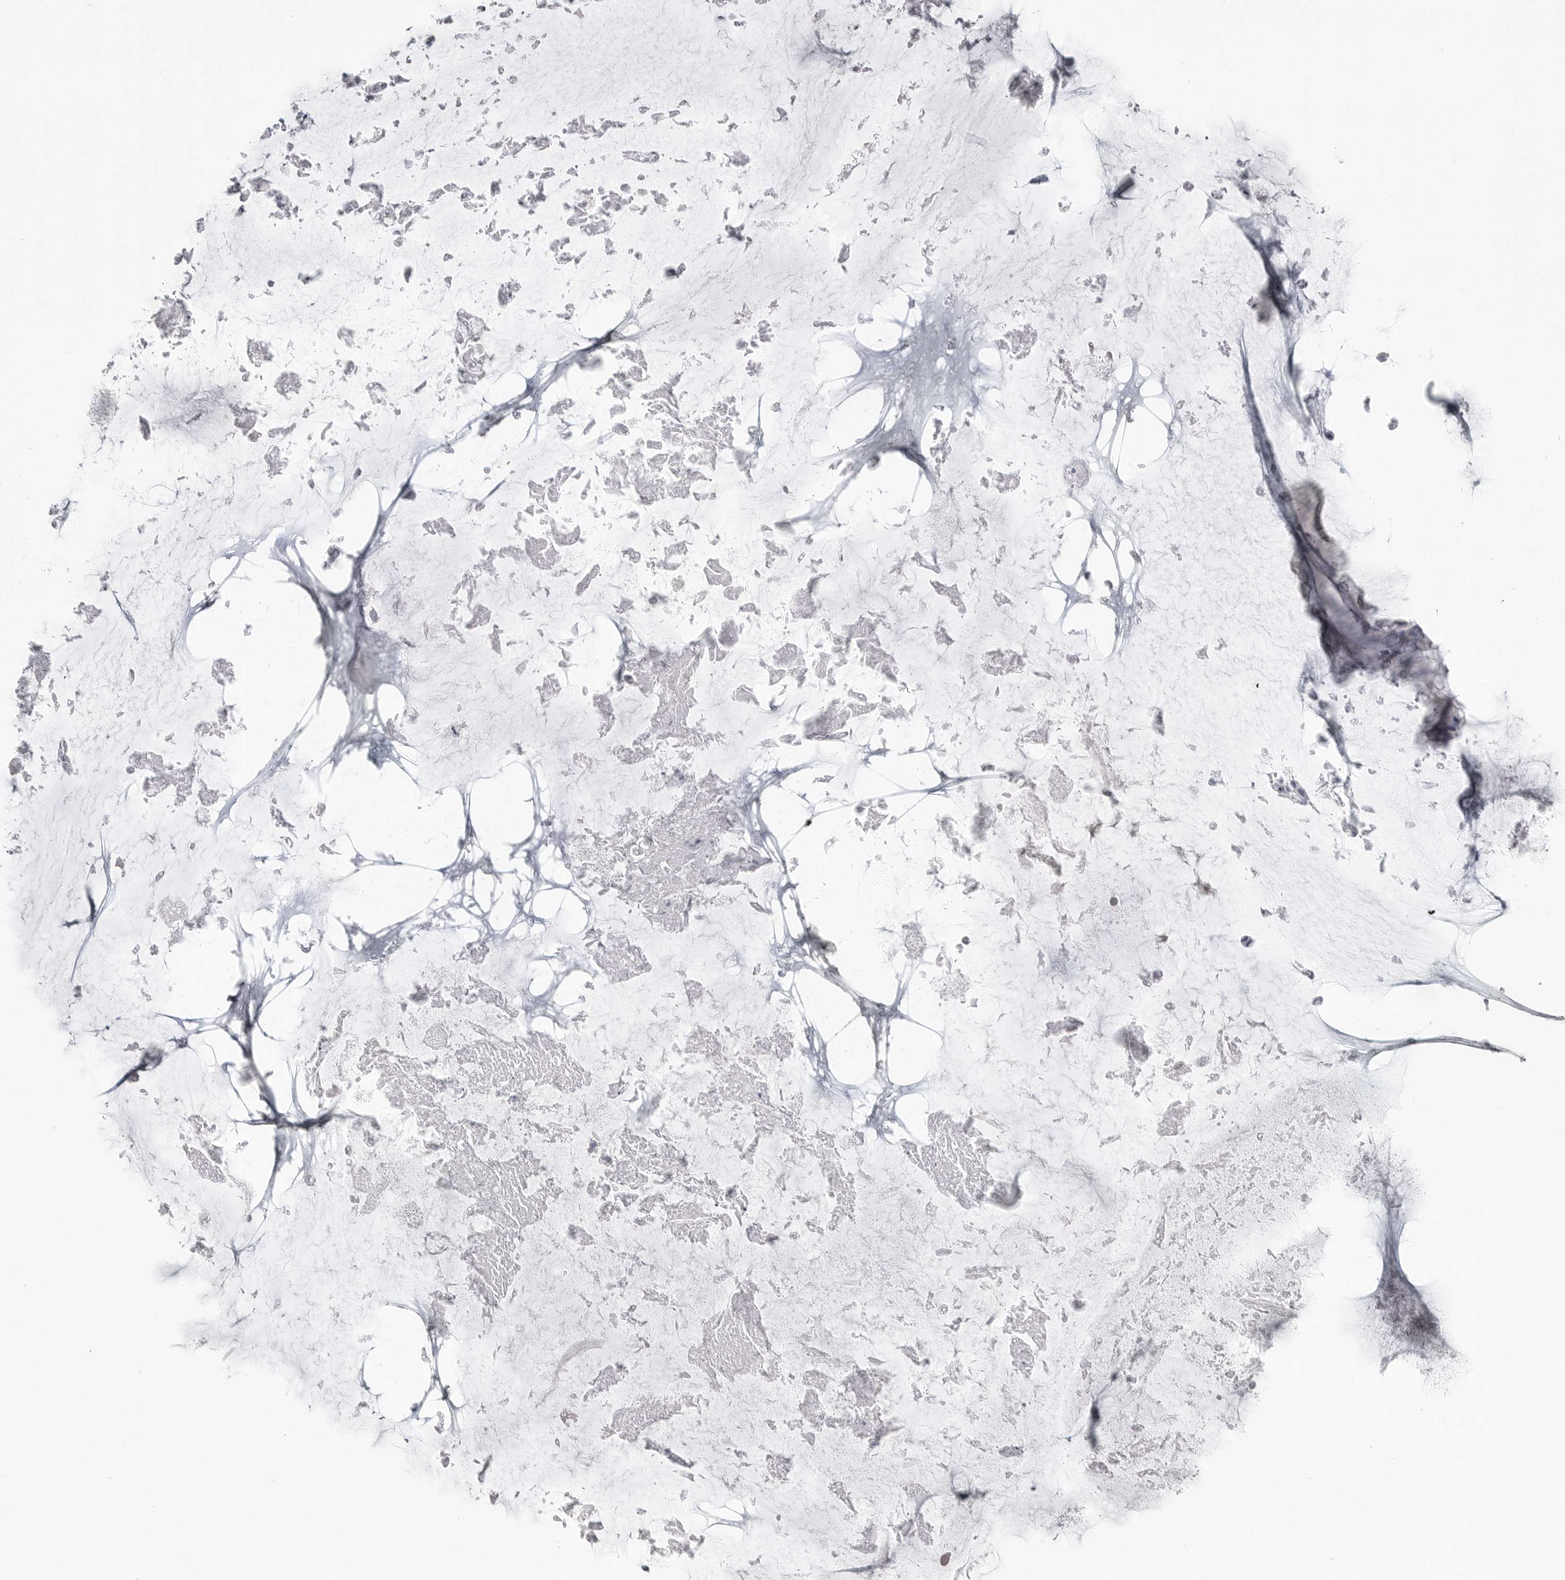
{"staining": {"intensity": "negative", "quantity": "none", "location": "none"}, "tissue": "ovarian cancer", "cell_type": "Tumor cells", "image_type": "cancer", "snomed": [{"axis": "morphology", "description": "Cystadenocarcinoma, mucinous, NOS"}, {"axis": "topography", "description": "Ovary"}], "caption": "Immunohistochemical staining of human ovarian cancer (mucinous cystadenocarcinoma) exhibits no significant staining in tumor cells.", "gene": "SERPING1", "patient": {"sex": "female", "age": 61}}